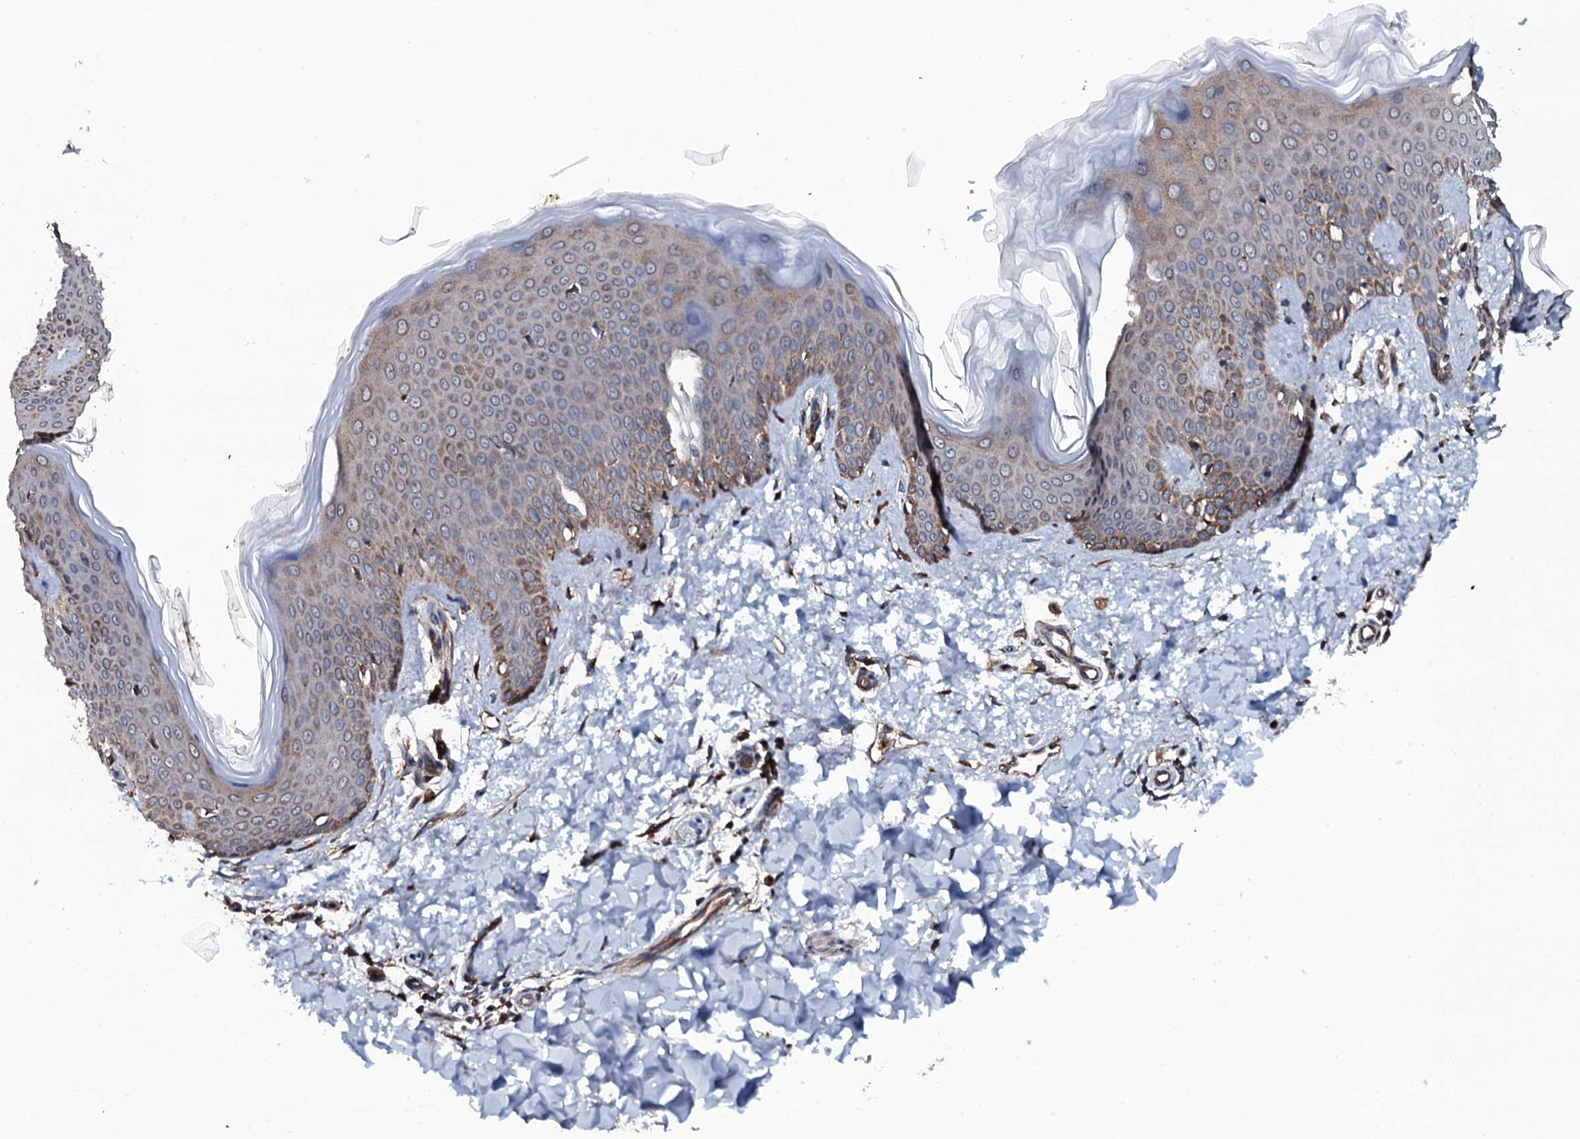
{"staining": {"intensity": "strong", "quantity": ">75%", "location": "cytoplasmic/membranous"}, "tissue": "skin", "cell_type": "Fibroblasts", "image_type": "normal", "snomed": [{"axis": "morphology", "description": "Normal tissue, NOS"}, {"axis": "topography", "description": "Skin"}], "caption": "An immunohistochemistry histopathology image of benign tissue is shown. Protein staining in brown labels strong cytoplasmic/membranous positivity in skin within fibroblasts. The staining was performed using DAB to visualize the protein expression in brown, while the nuclei were stained in blue with hematoxylin (Magnification: 20x).", "gene": "RAB12", "patient": {"sex": "male", "age": 36}}